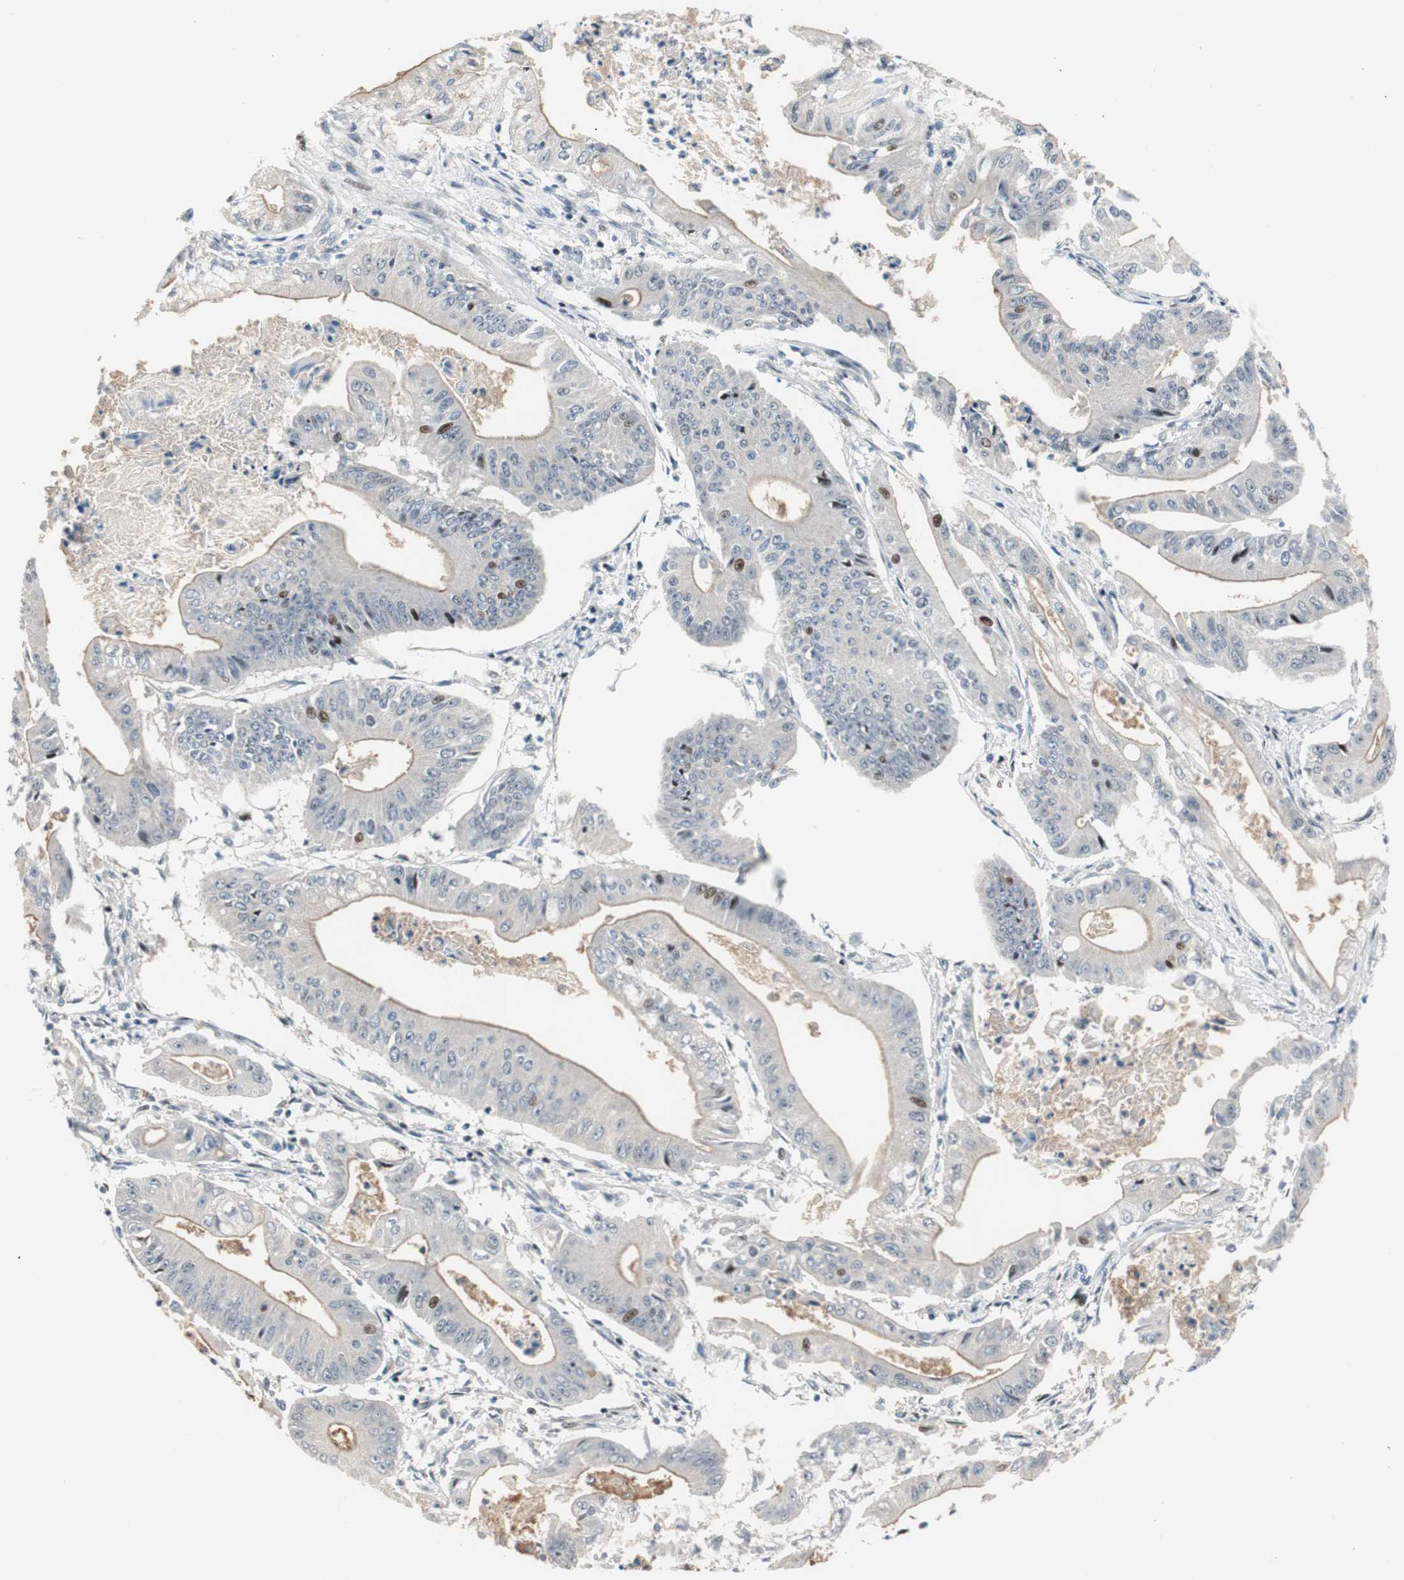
{"staining": {"intensity": "weak", "quantity": "<25%", "location": "nuclear"}, "tissue": "pancreatic cancer", "cell_type": "Tumor cells", "image_type": "cancer", "snomed": [{"axis": "morphology", "description": "Normal tissue, NOS"}, {"axis": "topography", "description": "Lymph node"}], "caption": "Immunohistochemistry photomicrograph of neoplastic tissue: human pancreatic cancer stained with DAB displays no significant protein expression in tumor cells.", "gene": "RAD1", "patient": {"sex": "male", "age": 62}}